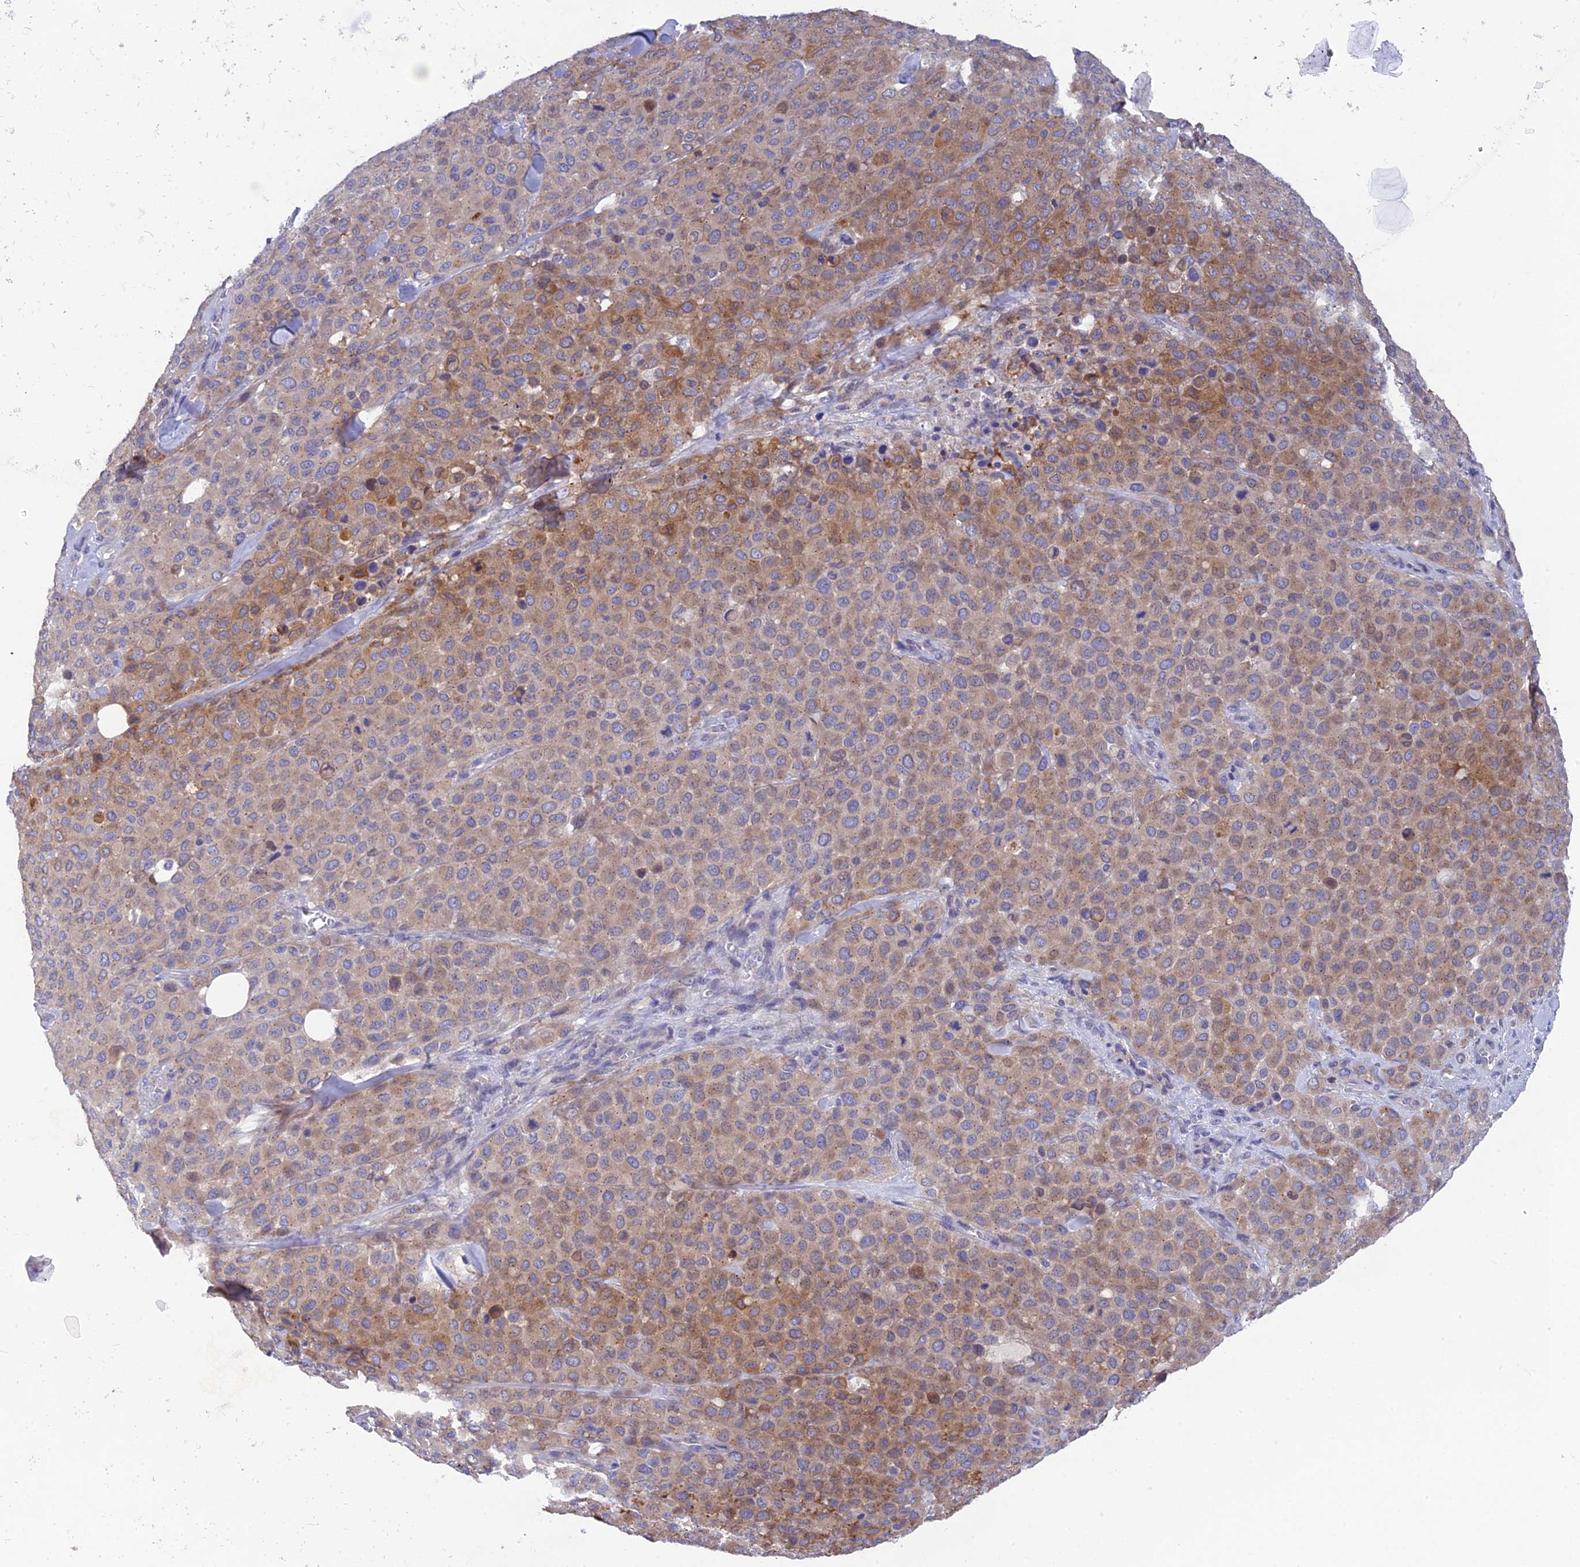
{"staining": {"intensity": "moderate", "quantity": "25%-75%", "location": "cytoplasmic/membranous"}, "tissue": "melanoma", "cell_type": "Tumor cells", "image_type": "cancer", "snomed": [{"axis": "morphology", "description": "Malignant melanoma, Metastatic site"}, {"axis": "topography", "description": "Skin"}], "caption": "An IHC photomicrograph of neoplastic tissue is shown. Protein staining in brown shows moderate cytoplasmic/membranous positivity in melanoma within tumor cells.", "gene": "AK4", "patient": {"sex": "female", "age": 81}}